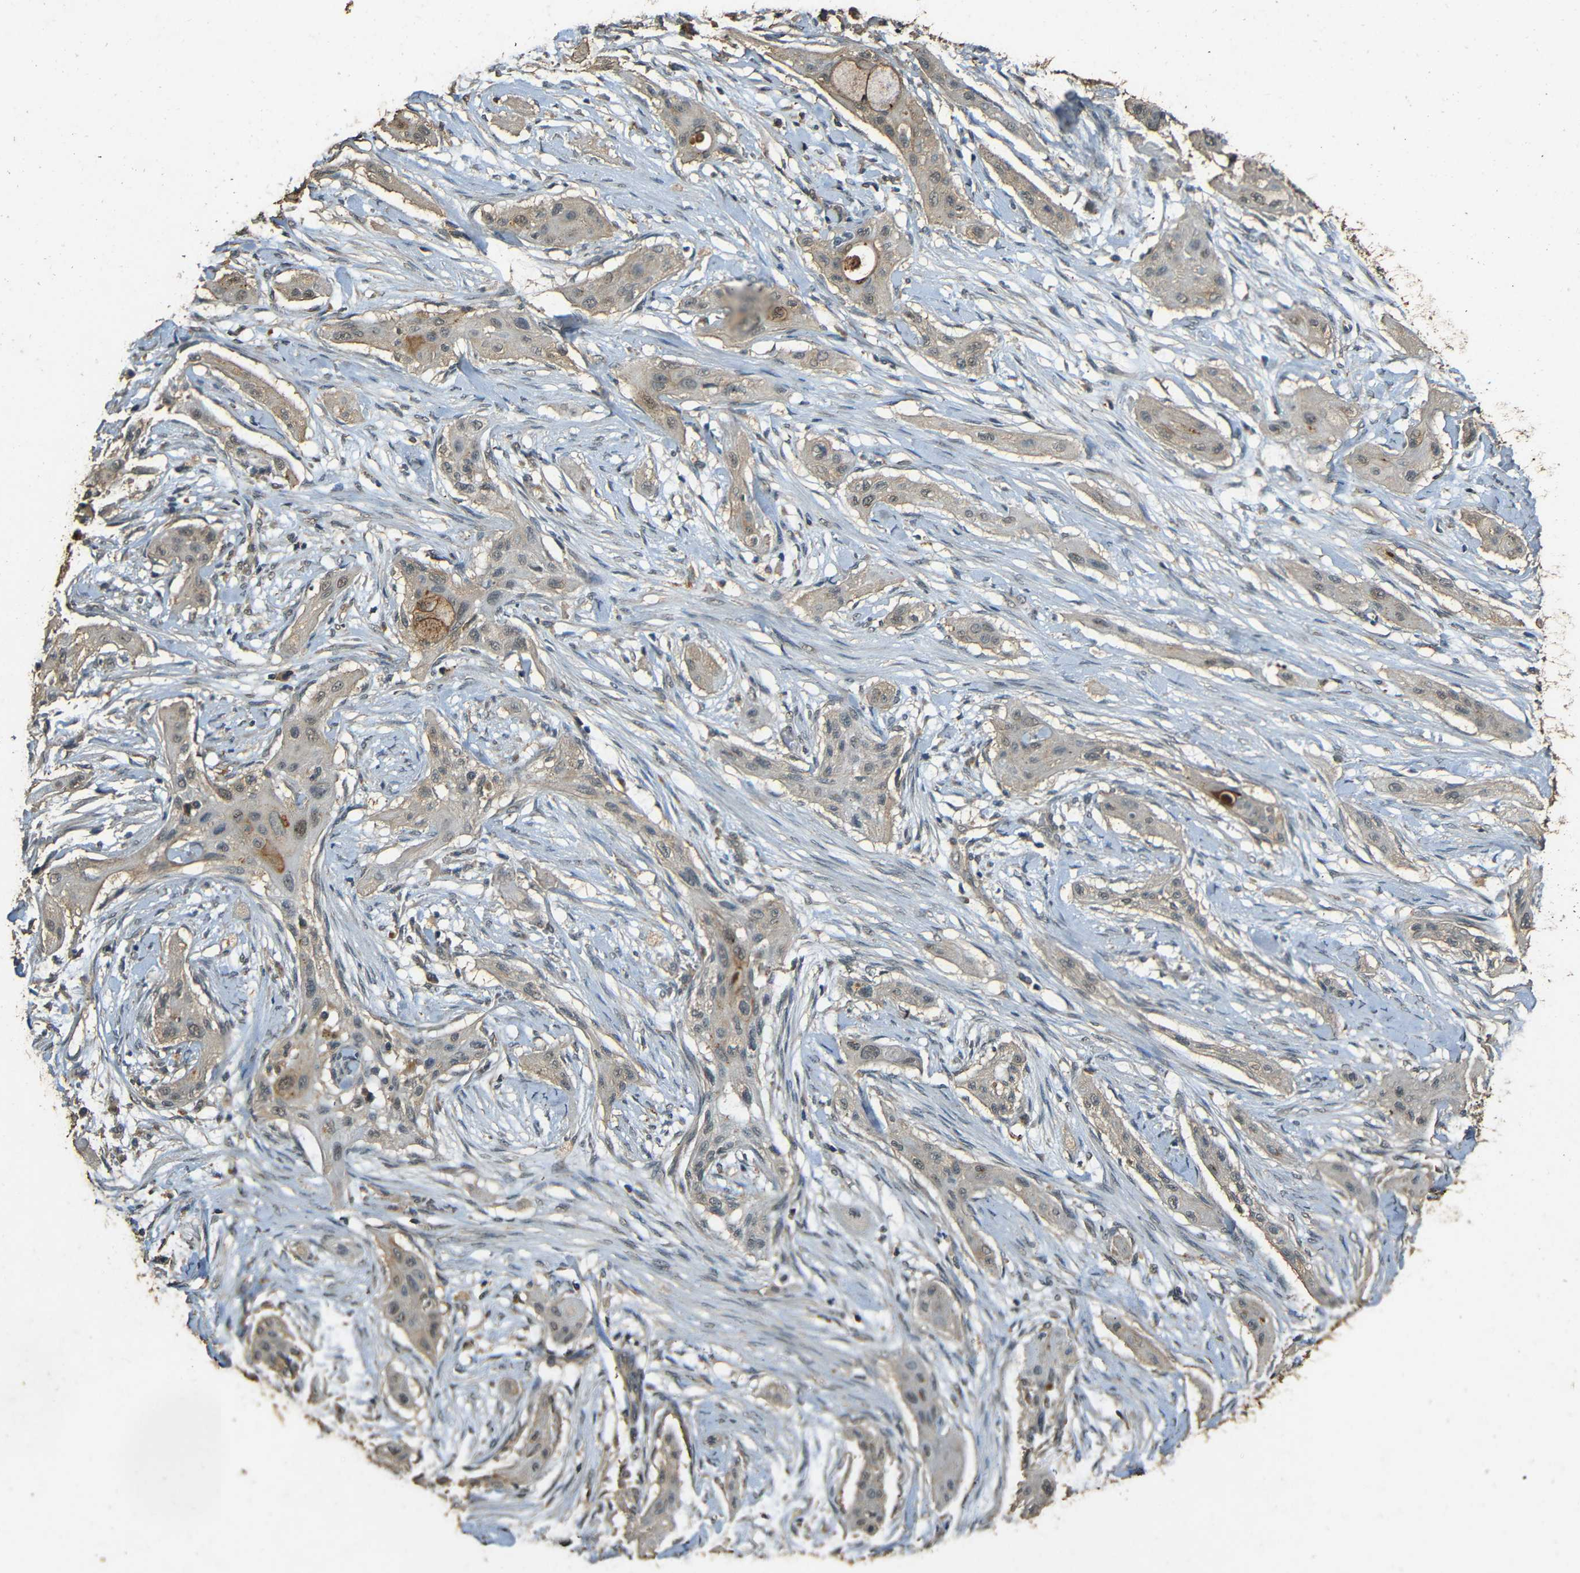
{"staining": {"intensity": "weak", "quantity": "<25%", "location": "cytoplasmic/membranous"}, "tissue": "lung cancer", "cell_type": "Tumor cells", "image_type": "cancer", "snomed": [{"axis": "morphology", "description": "Squamous cell carcinoma, NOS"}, {"axis": "topography", "description": "Lung"}], "caption": "The histopathology image shows no significant staining in tumor cells of lung cancer.", "gene": "PDE5A", "patient": {"sex": "female", "age": 47}}